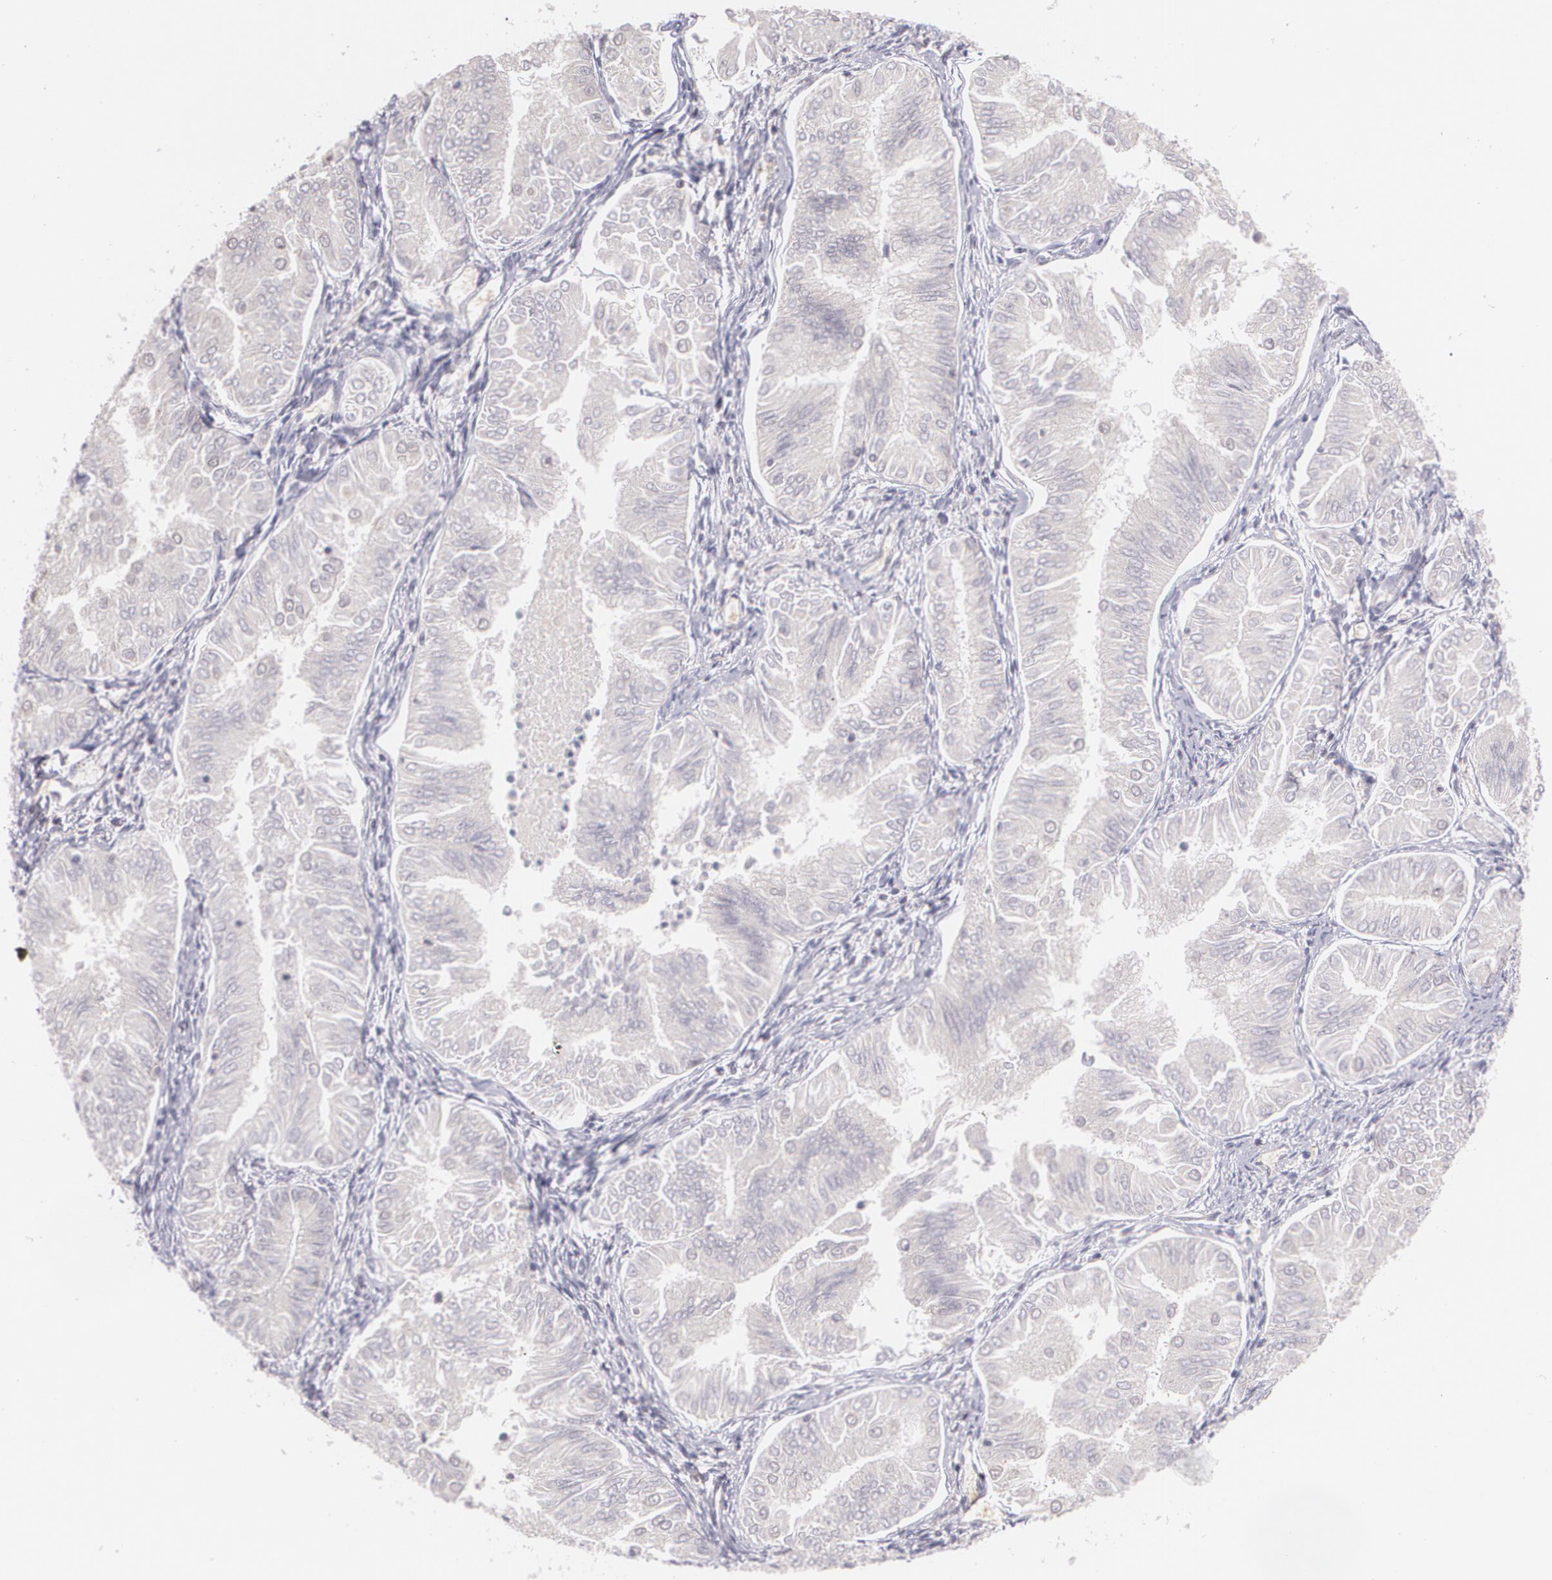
{"staining": {"intensity": "negative", "quantity": "none", "location": "none"}, "tissue": "endometrial cancer", "cell_type": "Tumor cells", "image_type": "cancer", "snomed": [{"axis": "morphology", "description": "Adenocarcinoma, NOS"}, {"axis": "topography", "description": "Endometrium"}], "caption": "The immunohistochemistry photomicrograph has no significant positivity in tumor cells of endometrial cancer tissue. (Immunohistochemistry, brightfield microscopy, high magnification).", "gene": "CUL2", "patient": {"sex": "female", "age": 53}}